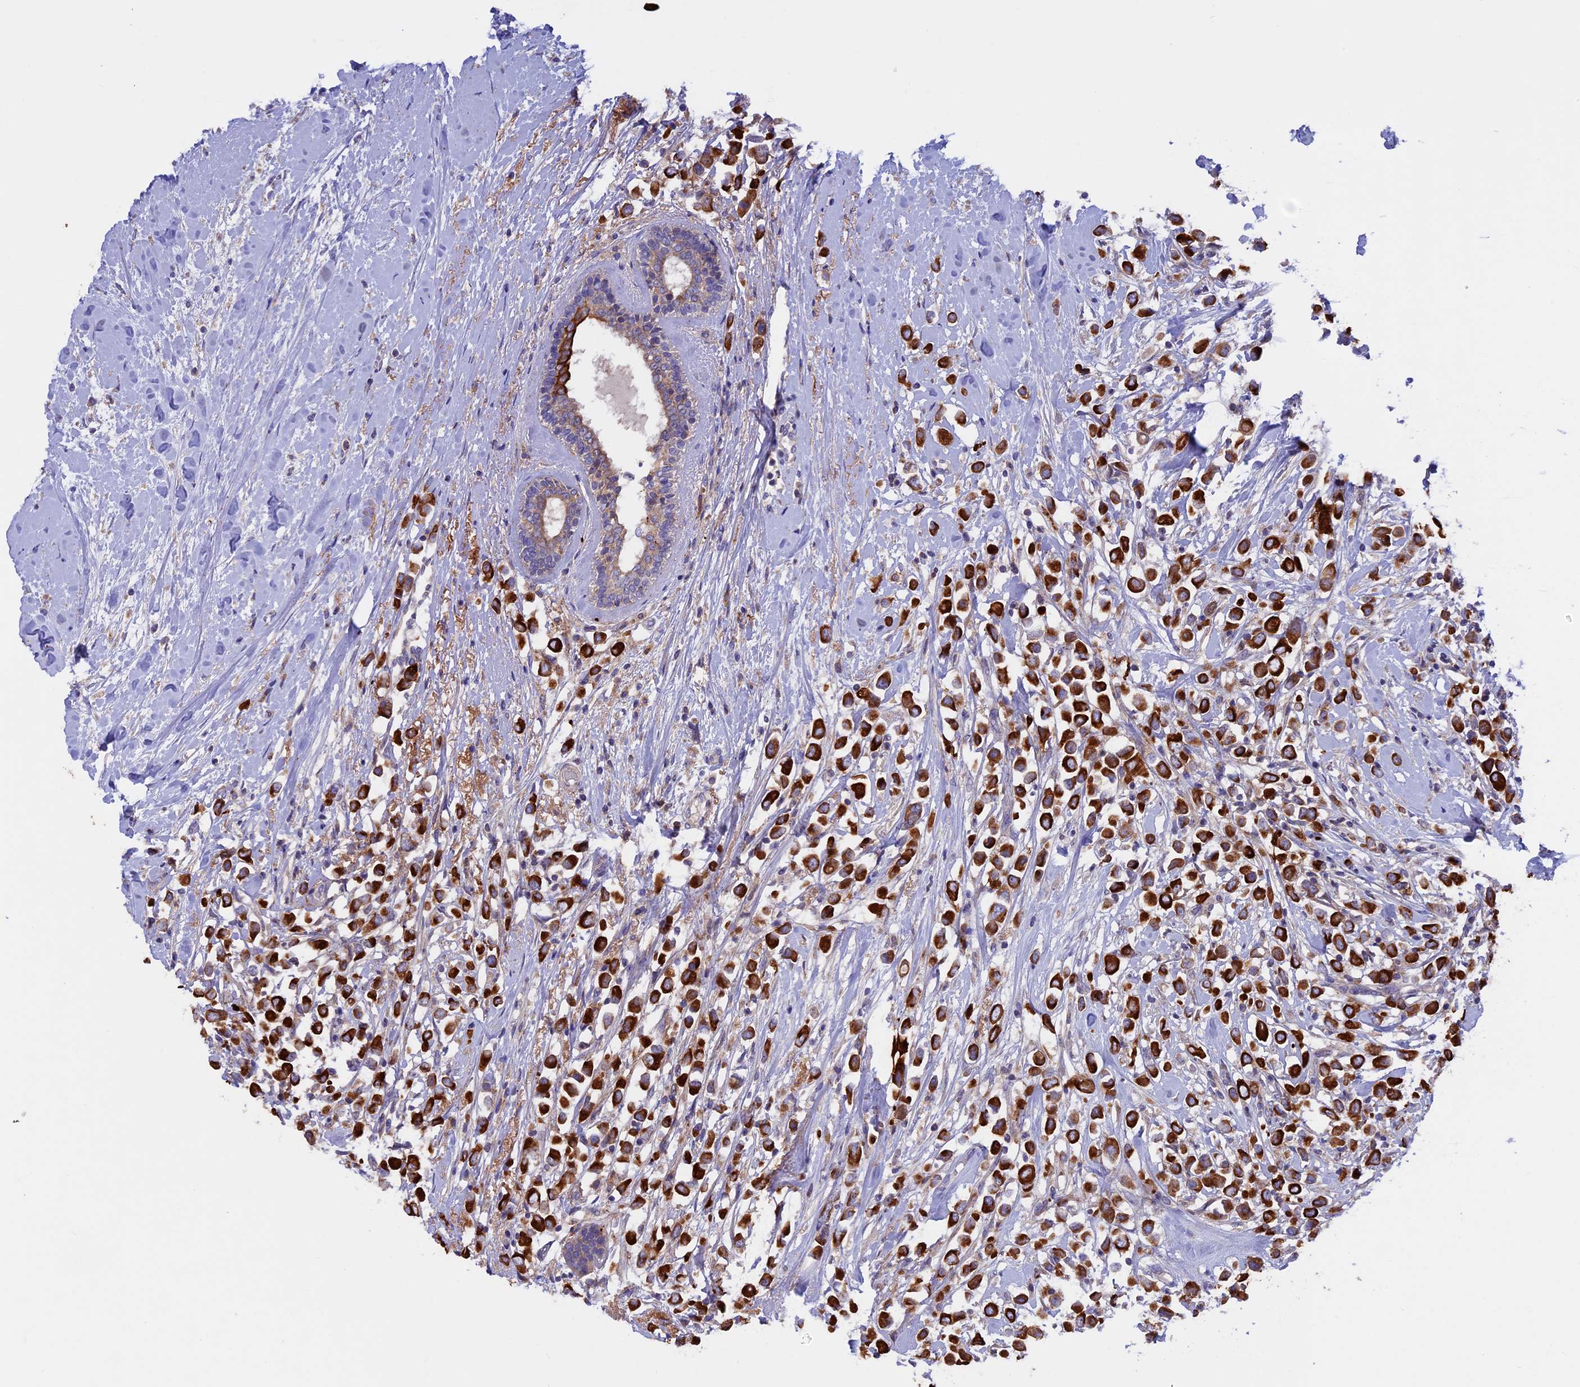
{"staining": {"intensity": "strong", "quantity": ">75%", "location": "cytoplasmic/membranous"}, "tissue": "breast cancer", "cell_type": "Tumor cells", "image_type": "cancer", "snomed": [{"axis": "morphology", "description": "Duct carcinoma"}, {"axis": "topography", "description": "Breast"}], "caption": "Infiltrating ductal carcinoma (breast) tissue demonstrates strong cytoplasmic/membranous positivity in about >75% of tumor cells", "gene": "PTPN9", "patient": {"sex": "female", "age": 87}}